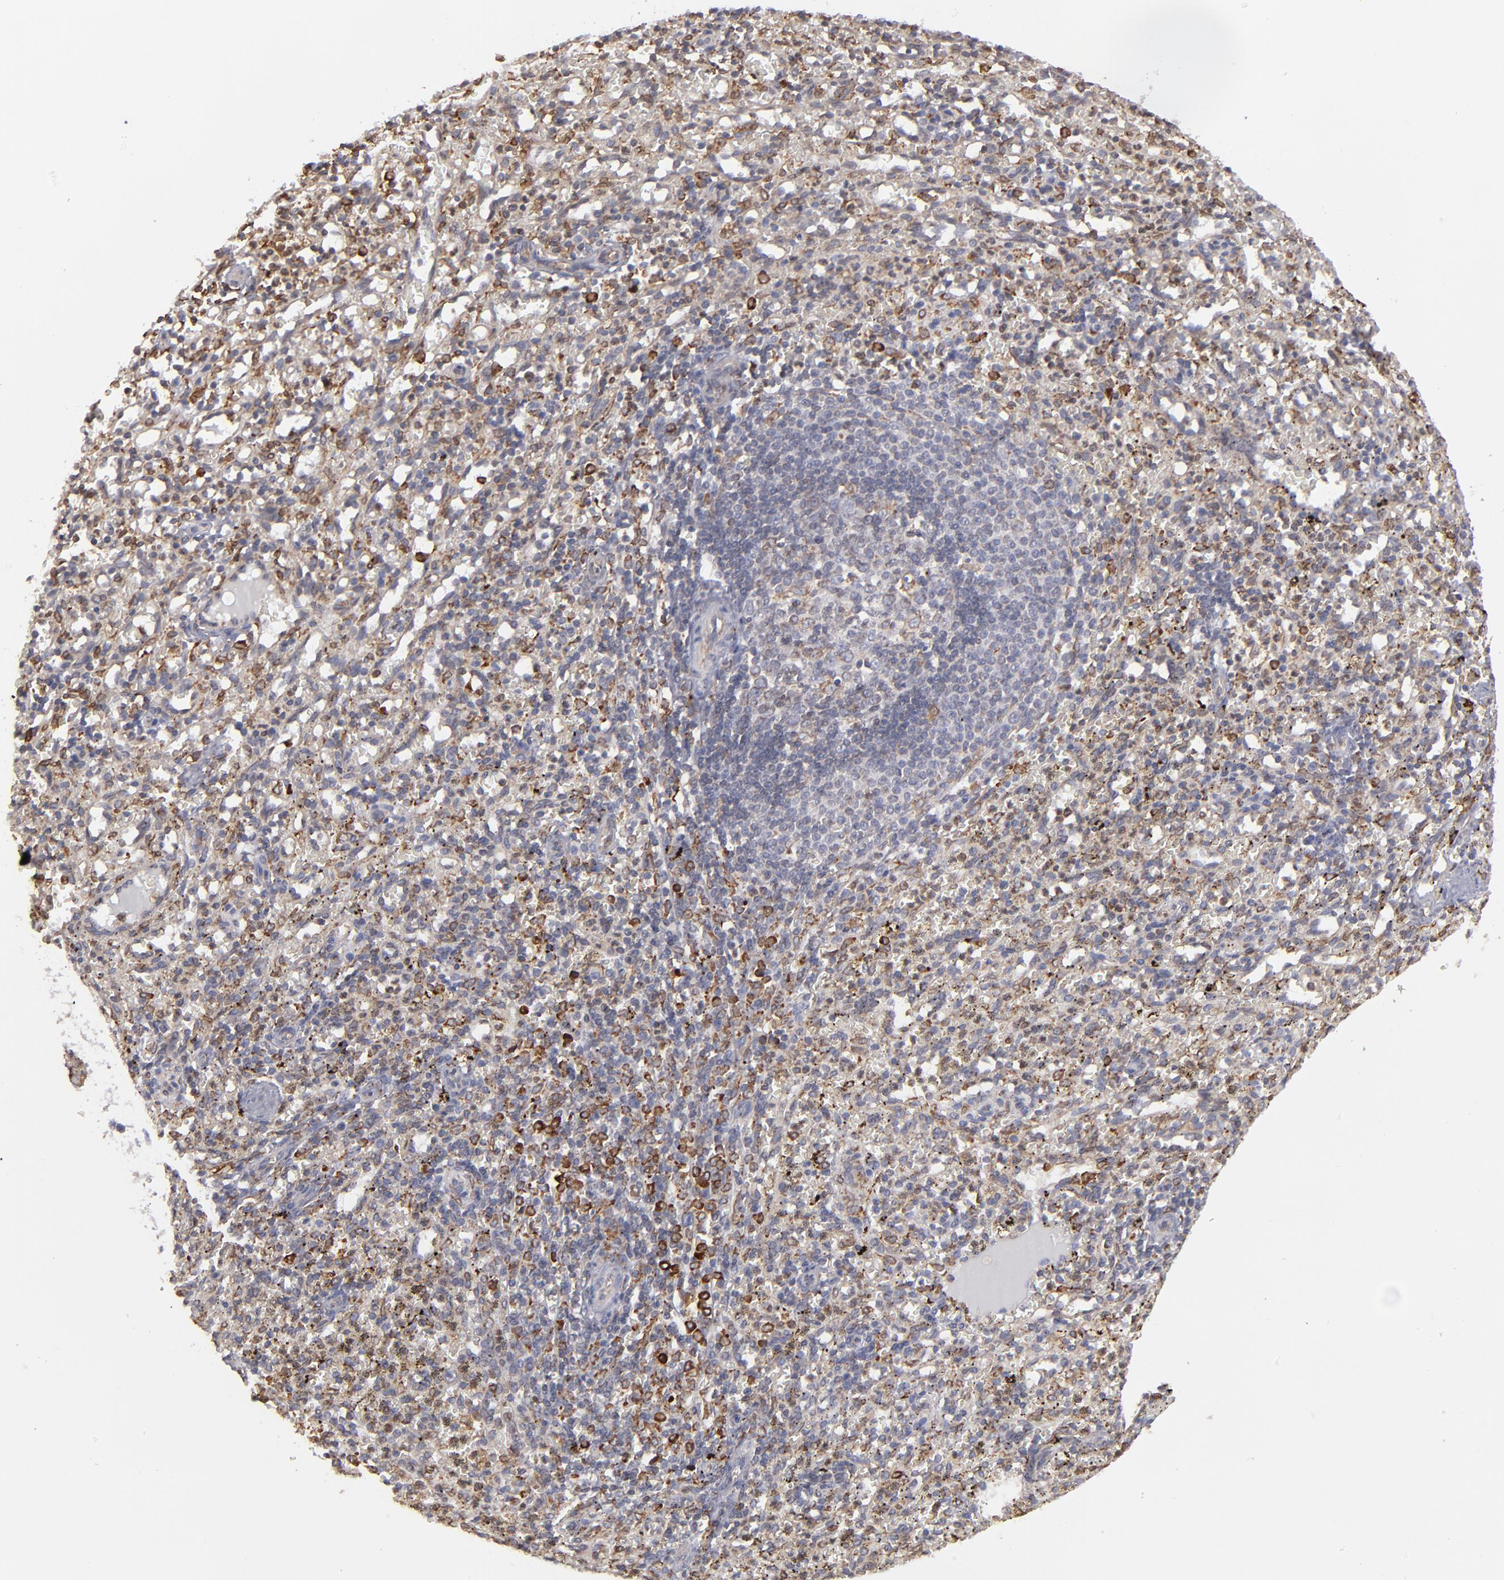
{"staining": {"intensity": "weak", "quantity": "<25%", "location": "cytoplasmic/membranous"}, "tissue": "spleen", "cell_type": "Cells in red pulp", "image_type": "normal", "snomed": [{"axis": "morphology", "description": "Normal tissue, NOS"}, {"axis": "topography", "description": "Spleen"}], "caption": "A high-resolution photomicrograph shows immunohistochemistry (IHC) staining of unremarkable spleen, which demonstrates no significant expression in cells in red pulp.", "gene": "TMX1", "patient": {"sex": "female", "age": 10}}